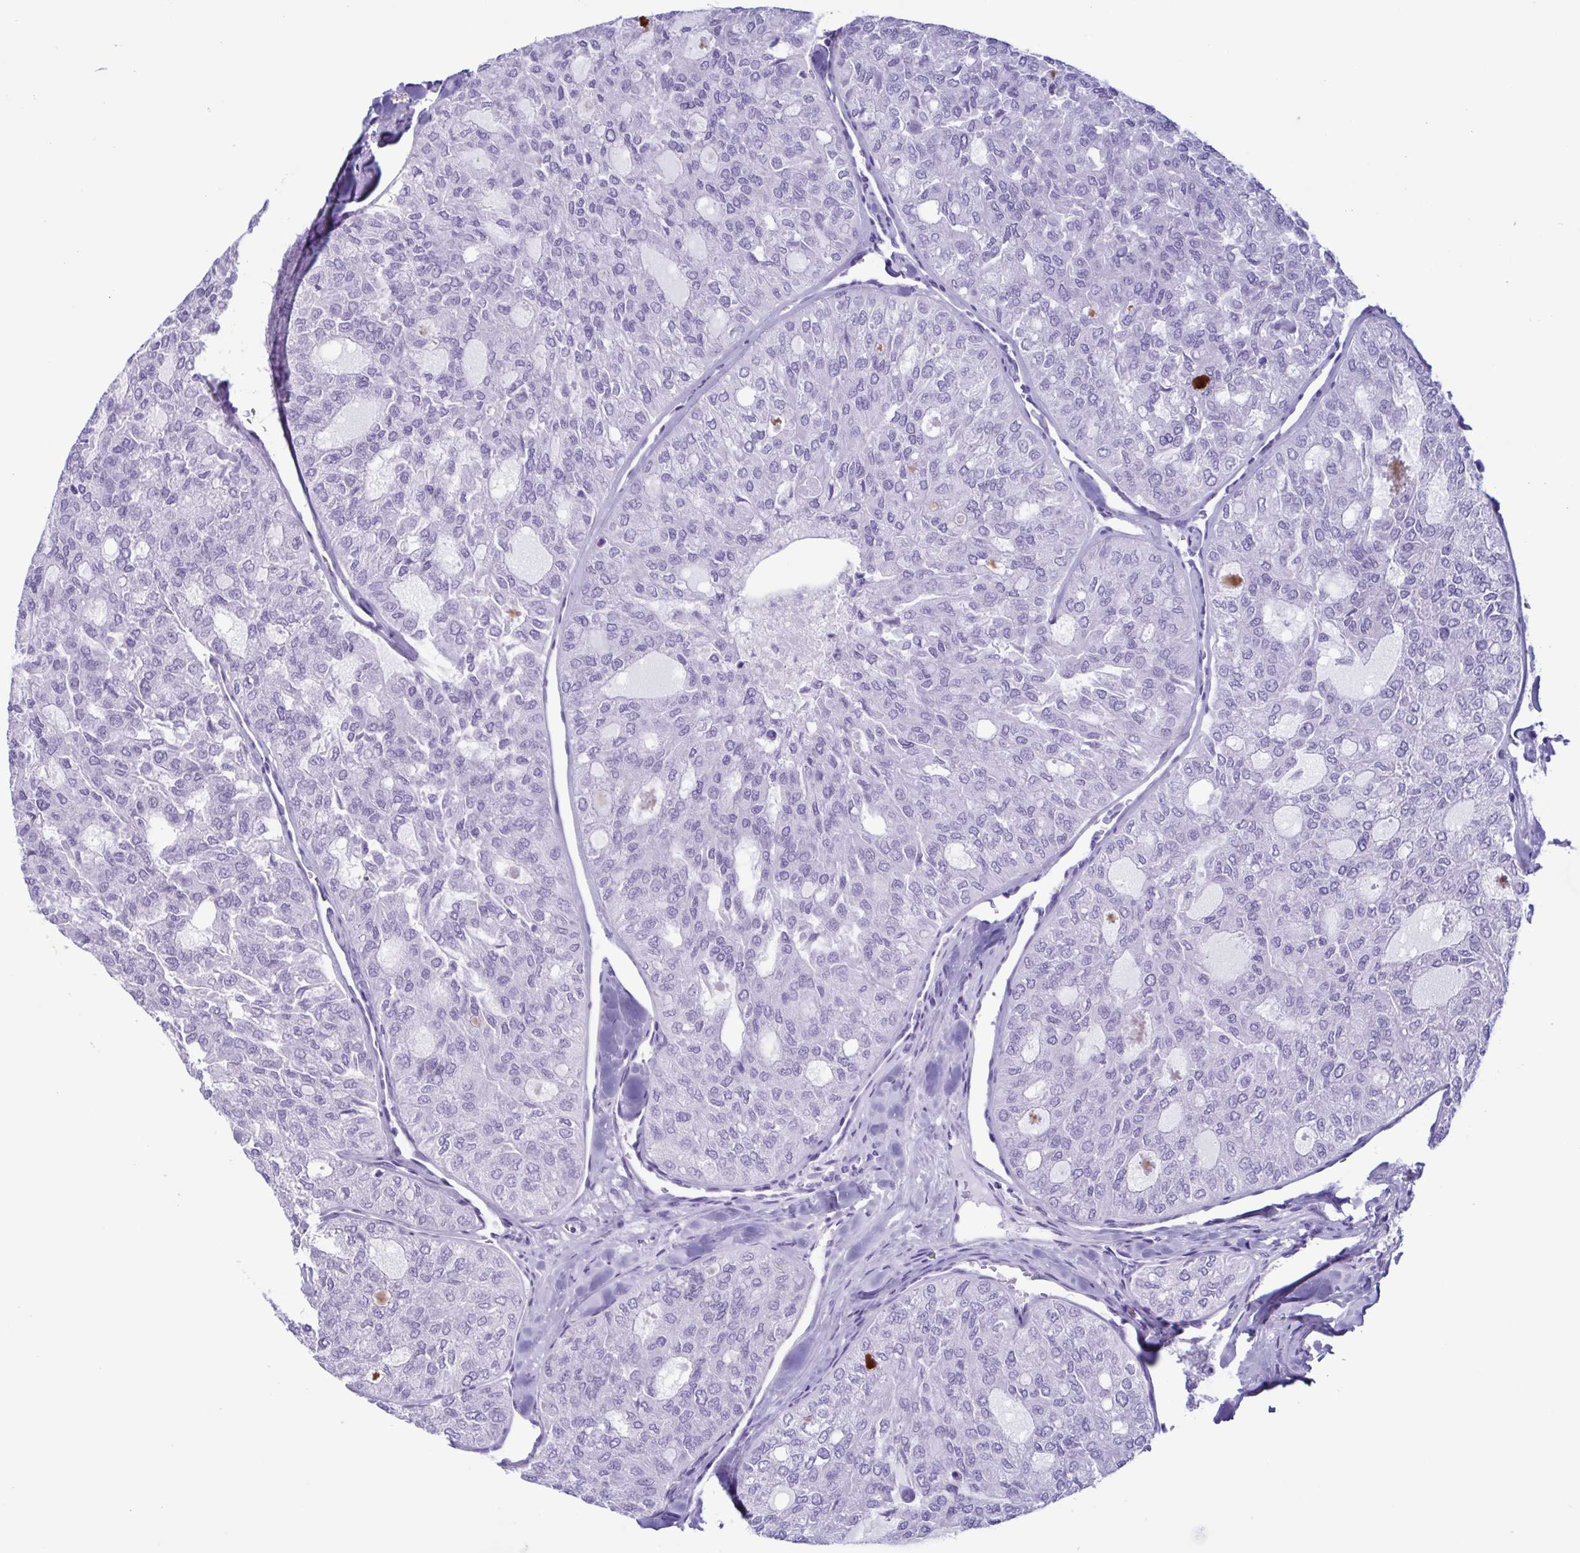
{"staining": {"intensity": "negative", "quantity": "none", "location": "none"}, "tissue": "thyroid cancer", "cell_type": "Tumor cells", "image_type": "cancer", "snomed": [{"axis": "morphology", "description": "Follicular adenoma carcinoma, NOS"}, {"axis": "topography", "description": "Thyroid gland"}], "caption": "An IHC image of thyroid follicular adenoma carcinoma is shown. There is no staining in tumor cells of thyroid follicular adenoma carcinoma.", "gene": "LTF", "patient": {"sex": "male", "age": 75}}